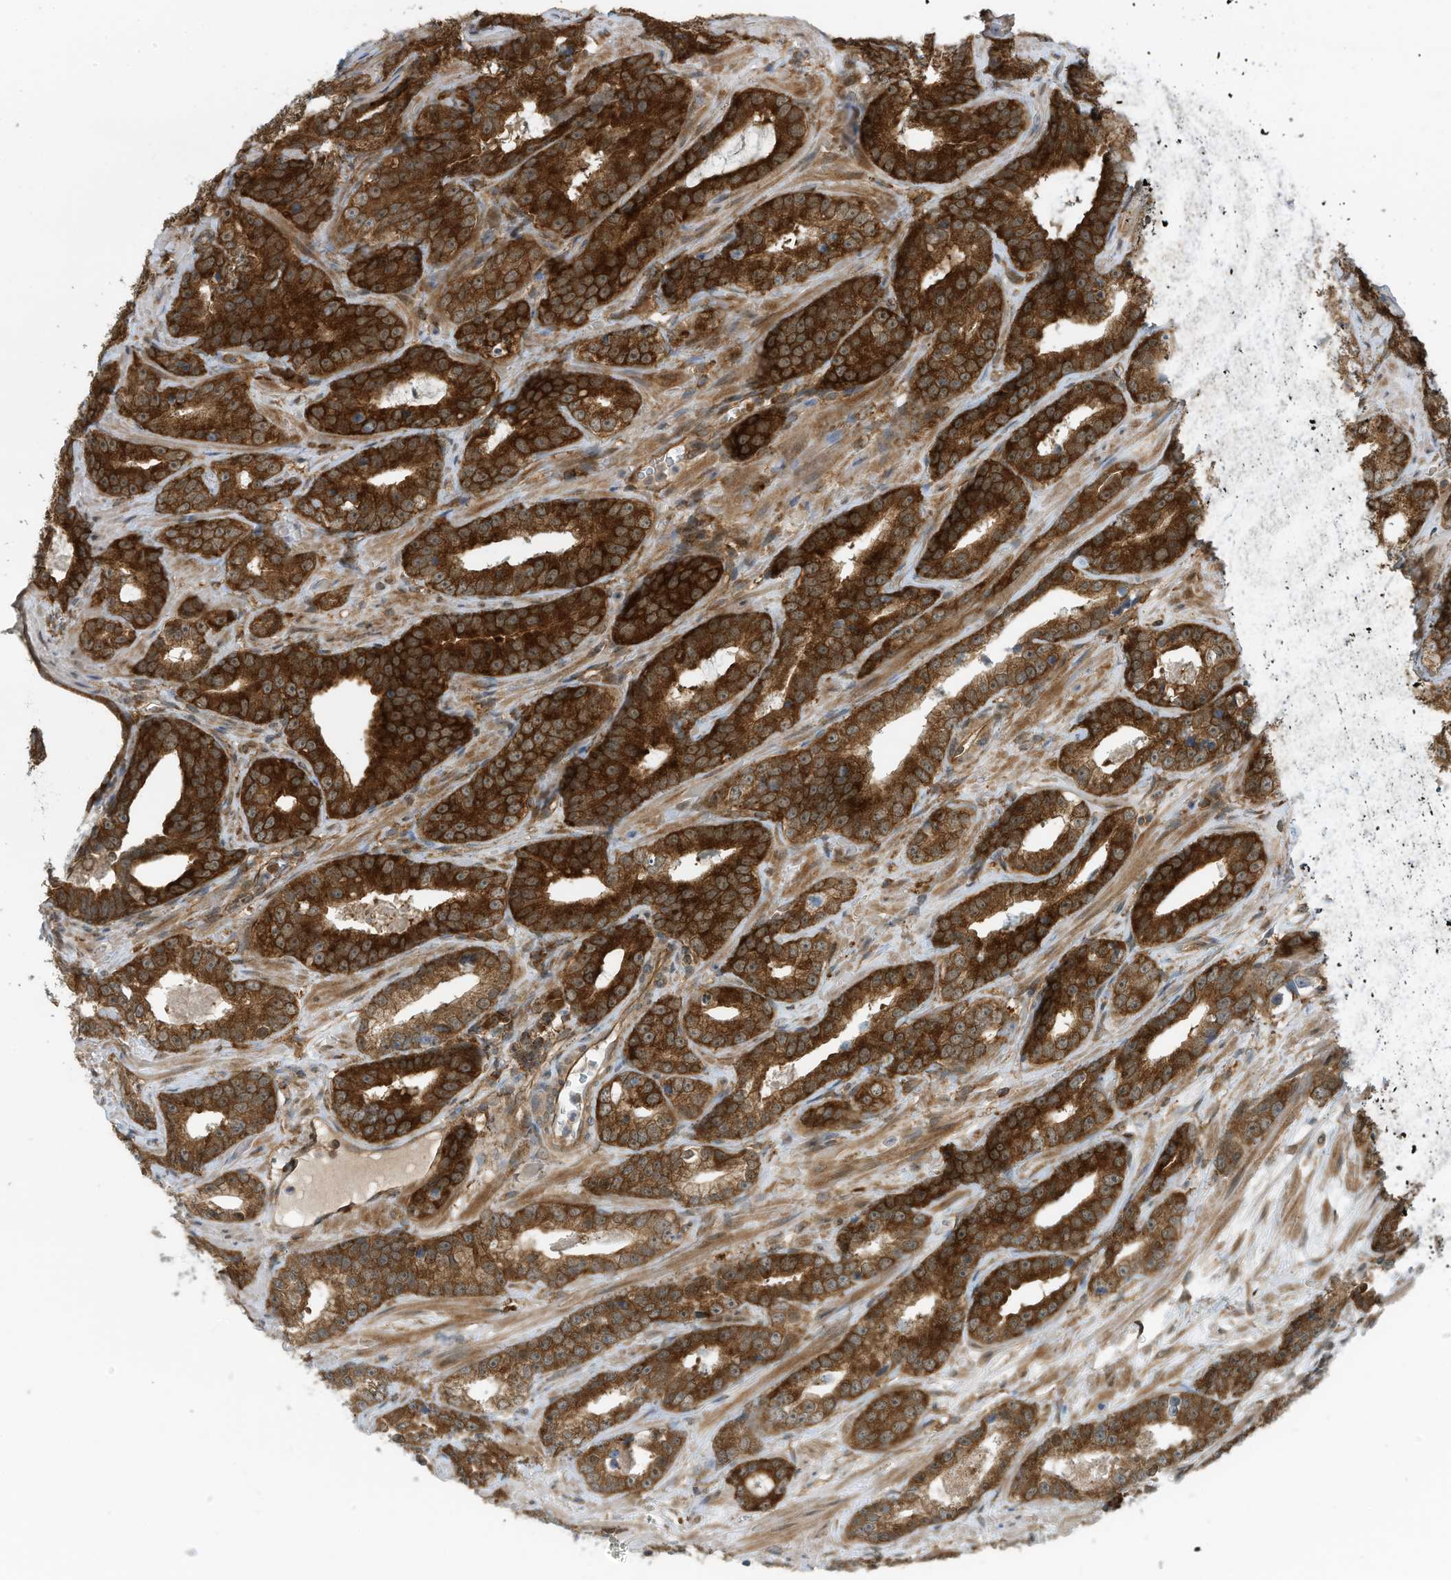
{"staining": {"intensity": "strong", "quantity": "25%-75%", "location": "cytoplasmic/membranous"}, "tissue": "prostate cancer", "cell_type": "Tumor cells", "image_type": "cancer", "snomed": [{"axis": "morphology", "description": "Adenocarcinoma, High grade"}, {"axis": "topography", "description": "Prostate"}], "caption": "Brown immunohistochemical staining in adenocarcinoma (high-grade) (prostate) shows strong cytoplasmic/membranous staining in about 25%-75% of tumor cells. (Stains: DAB (3,3'-diaminobenzidine) in brown, nuclei in blue, Microscopy: brightfield microscopy at high magnification).", "gene": "REPS1", "patient": {"sex": "male", "age": 62}}